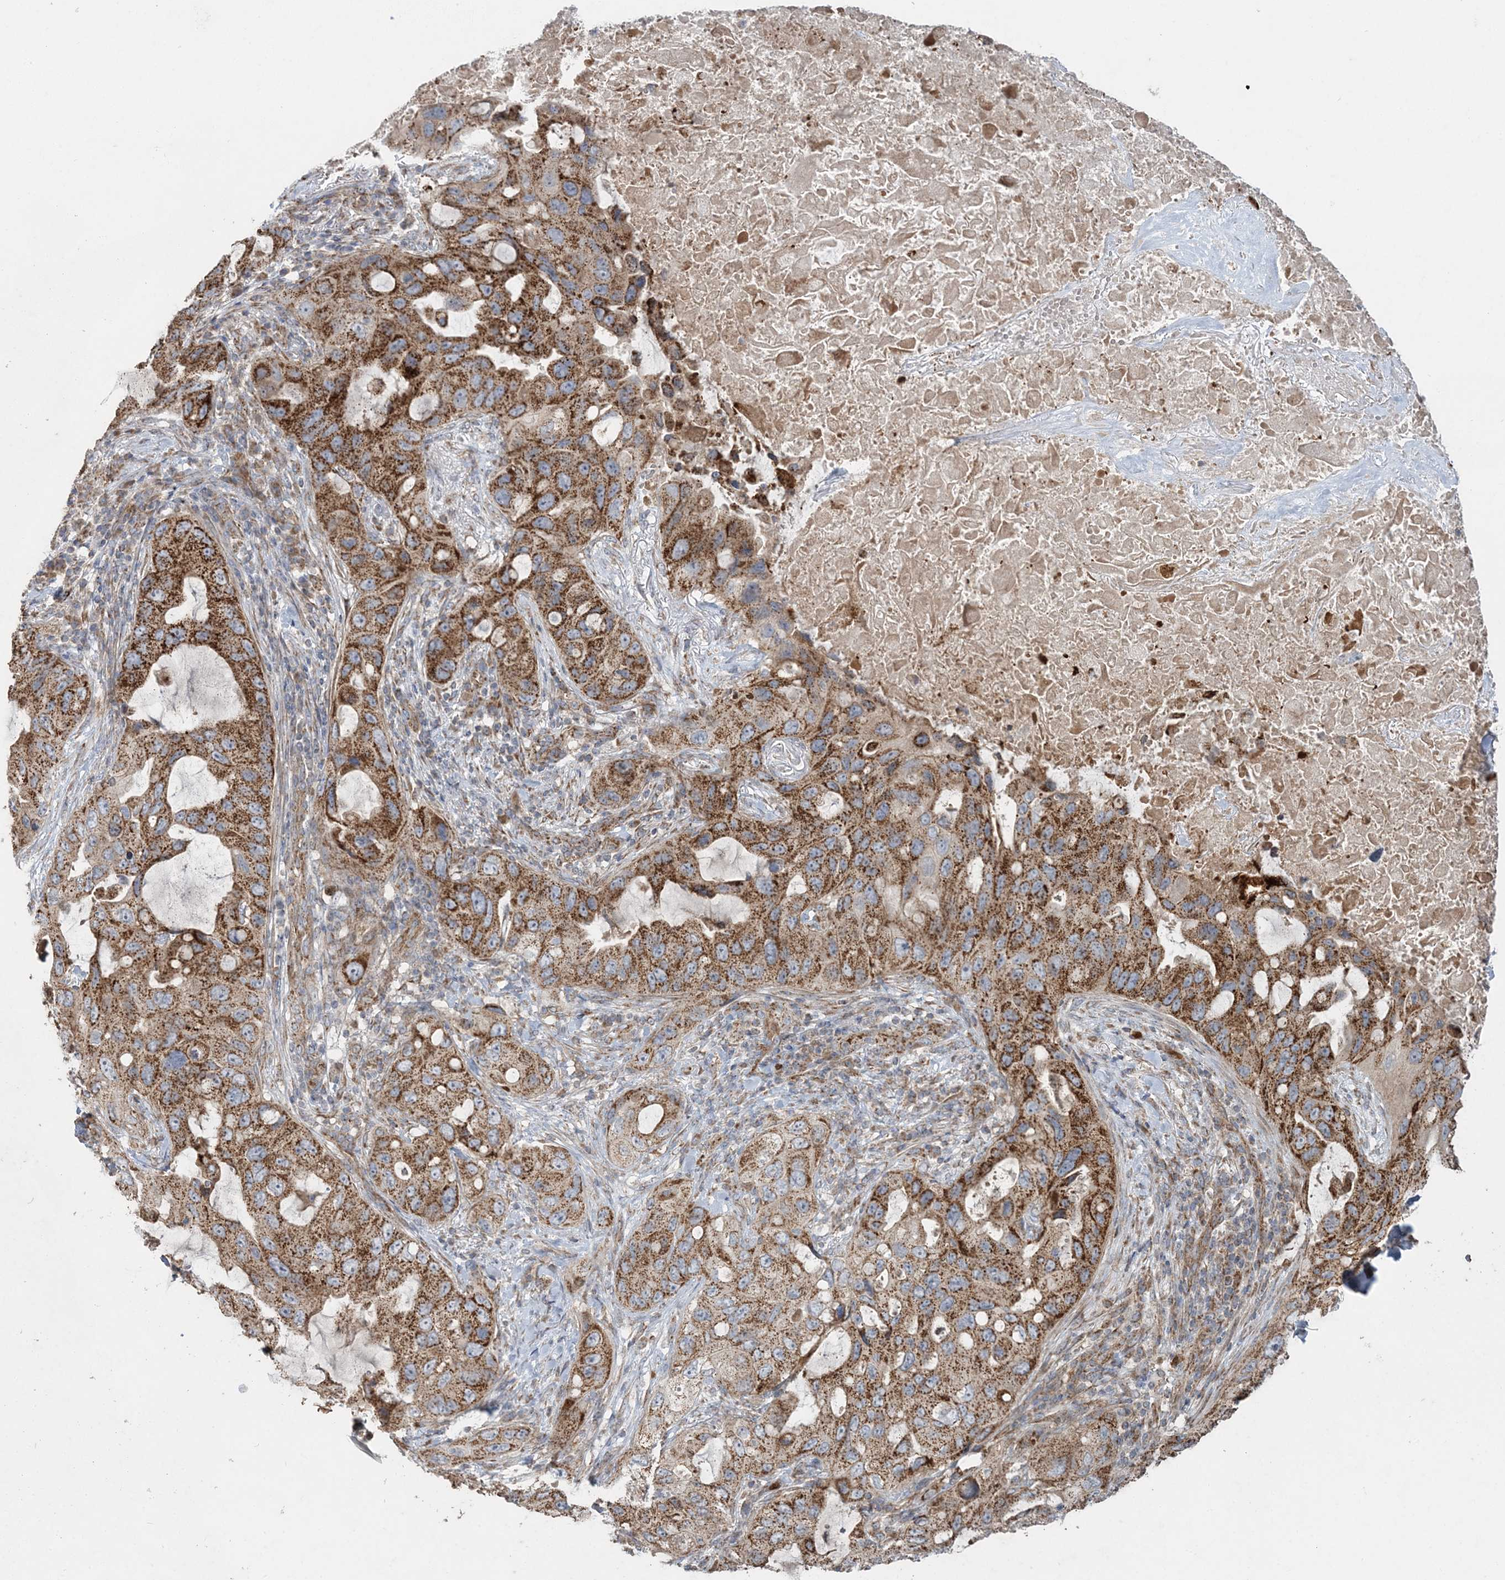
{"staining": {"intensity": "strong", "quantity": ">75%", "location": "cytoplasmic/membranous"}, "tissue": "lung cancer", "cell_type": "Tumor cells", "image_type": "cancer", "snomed": [{"axis": "morphology", "description": "Squamous cell carcinoma, NOS"}, {"axis": "topography", "description": "Lung"}], "caption": "Lung squamous cell carcinoma stained with a protein marker demonstrates strong staining in tumor cells.", "gene": "LRPPRC", "patient": {"sex": "female", "age": 73}}